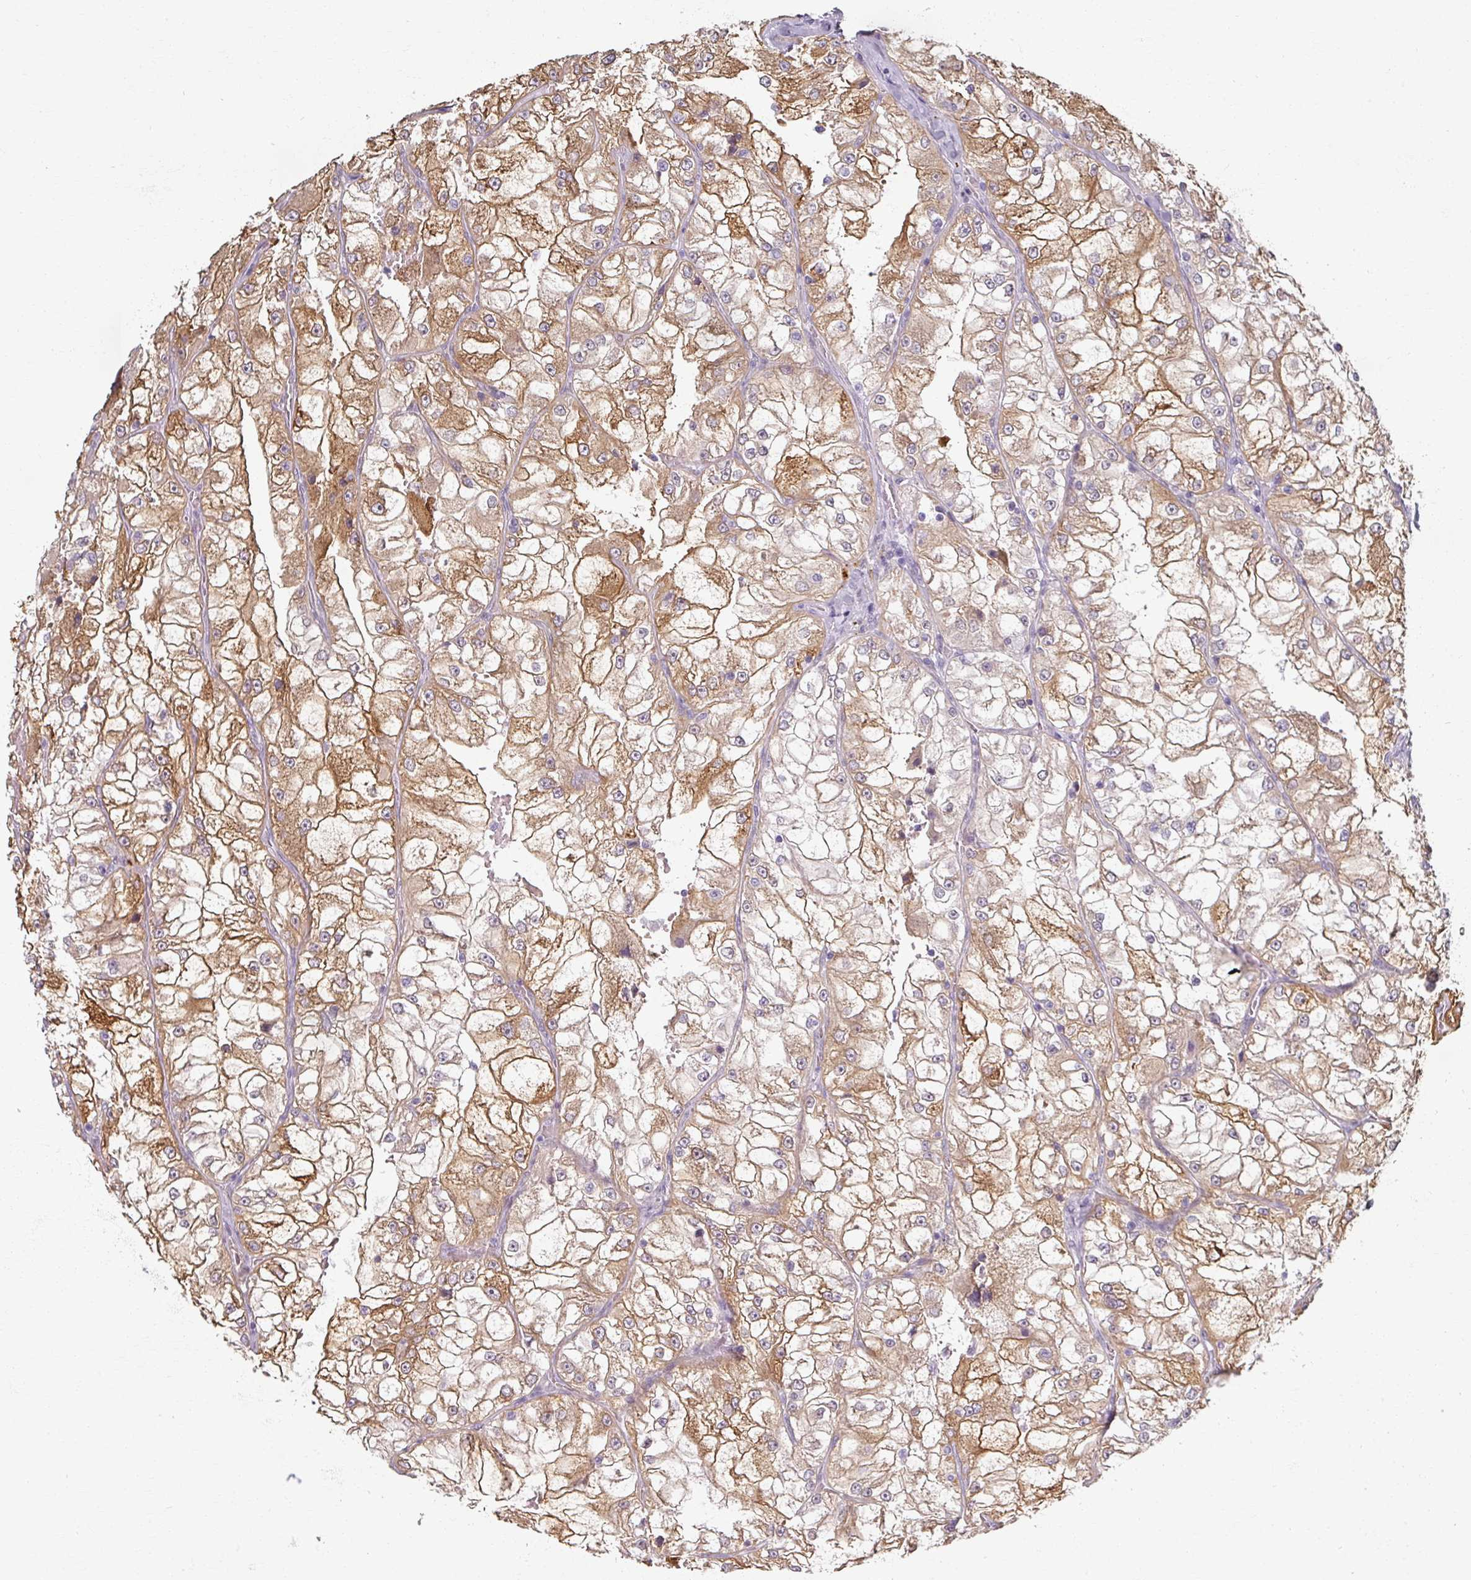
{"staining": {"intensity": "moderate", "quantity": "25%-75%", "location": "cytoplasmic/membranous"}, "tissue": "renal cancer", "cell_type": "Tumor cells", "image_type": "cancer", "snomed": [{"axis": "morphology", "description": "Adenocarcinoma, NOS"}, {"axis": "topography", "description": "Kidney"}], "caption": "Immunohistochemistry (IHC) image of human renal adenocarcinoma stained for a protein (brown), which displays medium levels of moderate cytoplasmic/membranous staining in approximately 25%-75% of tumor cells.", "gene": "RIPOR3", "patient": {"sex": "female", "age": 72}}